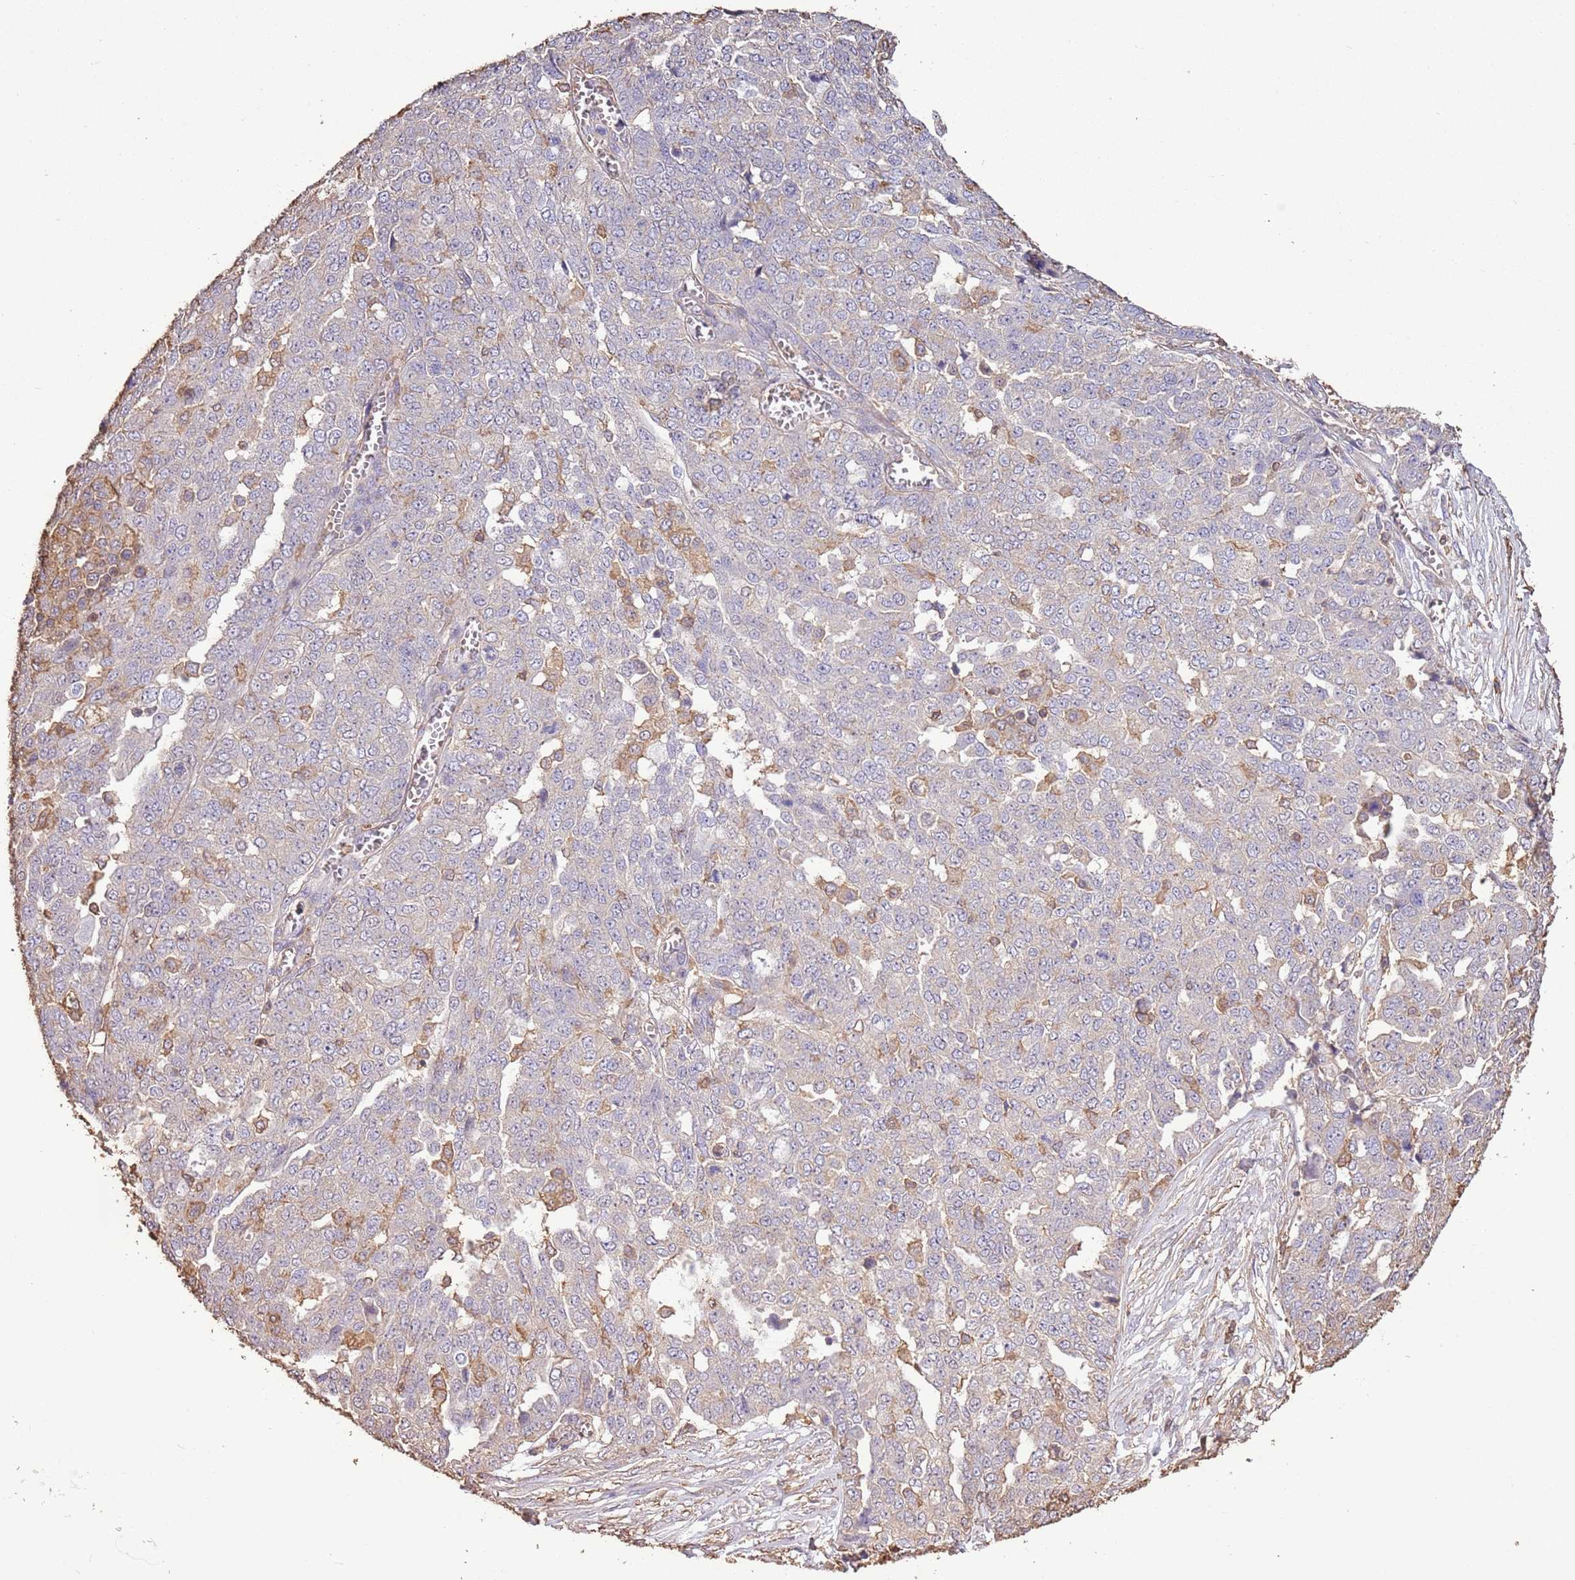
{"staining": {"intensity": "negative", "quantity": "none", "location": "none"}, "tissue": "ovarian cancer", "cell_type": "Tumor cells", "image_type": "cancer", "snomed": [{"axis": "morphology", "description": "Cystadenocarcinoma, serous, NOS"}, {"axis": "topography", "description": "Soft tissue"}, {"axis": "topography", "description": "Ovary"}], "caption": "The immunohistochemistry photomicrograph has no significant expression in tumor cells of ovarian cancer tissue.", "gene": "ARL10", "patient": {"sex": "female", "age": 57}}